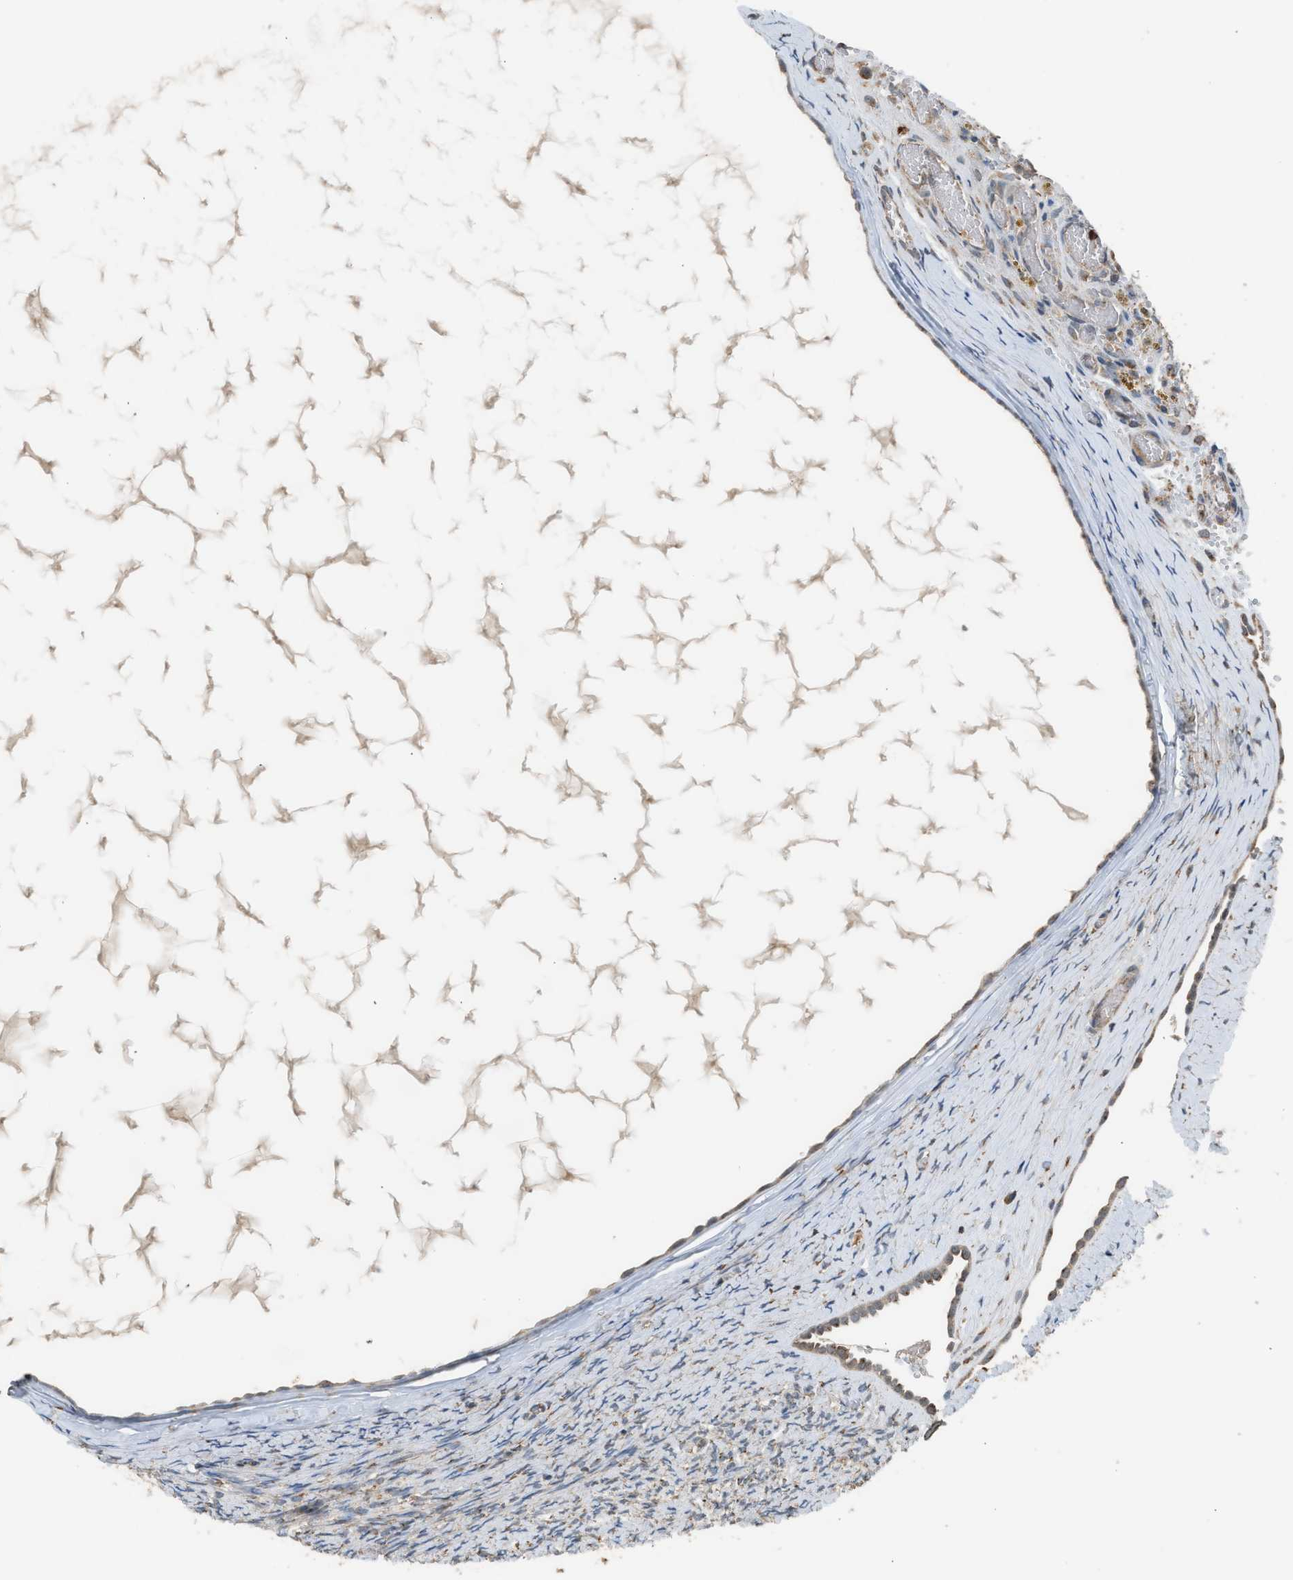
{"staining": {"intensity": "moderate", "quantity": ">75%", "location": "cytoplasmic/membranous"}, "tissue": "ovary", "cell_type": "Ovarian stroma cells", "image_type": "normal", "snomed": [{"axis": "morphology", "description": "Normal tissue, NOS"}, {"axis": "topography", "description": "Ovary"}], "caption": "IHC photomicrograph of normal ovary stained for a protein (brown), which reveals medium levels of moderate cytoplasmic/membranous positivity in approximately >75% of ovarian stroma cells.", "gene": "STARD3", "patient": {"sex": "female", "age": 33}}